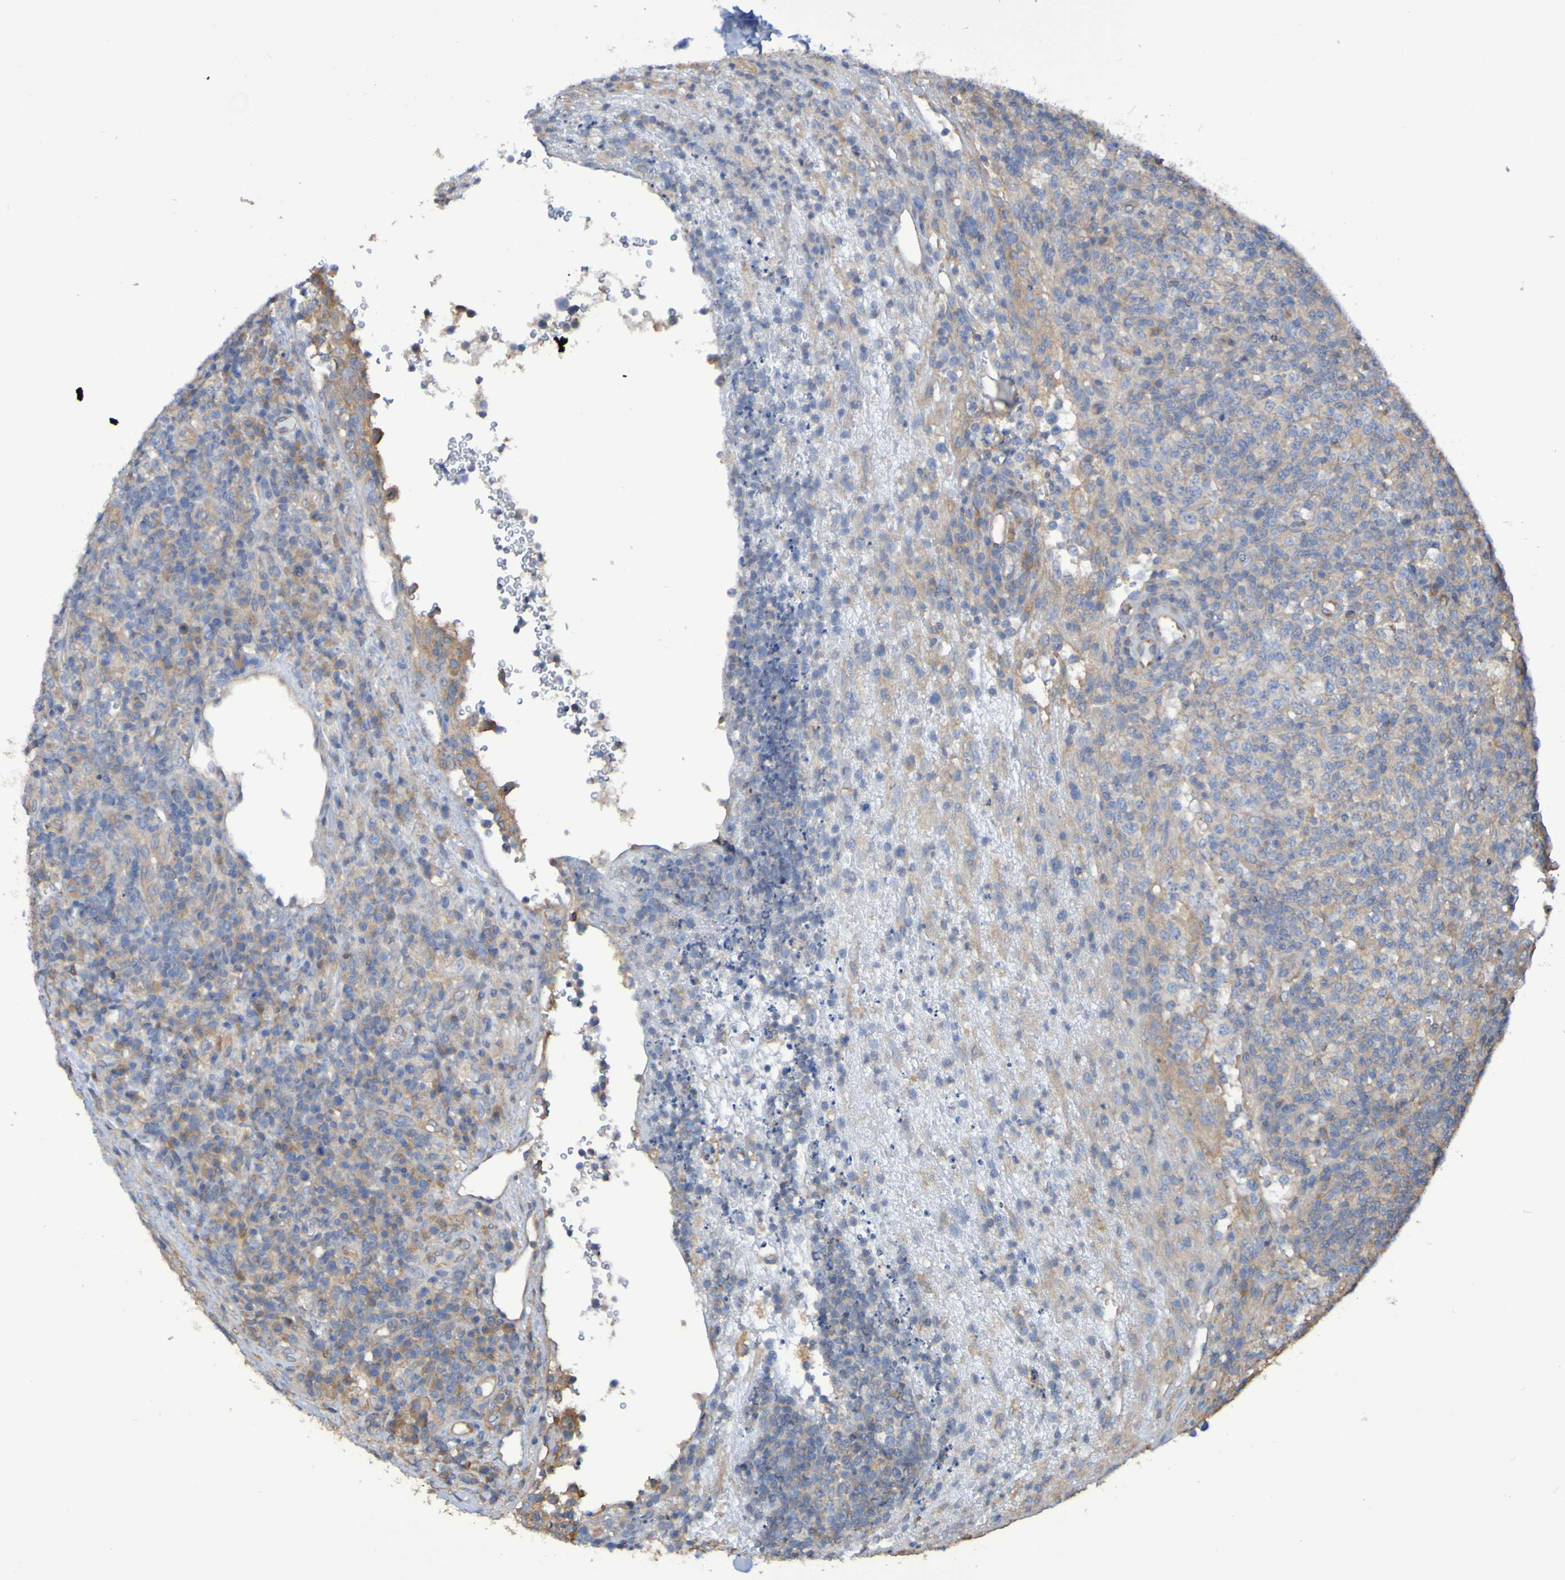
{"staining": {"intensity": "weak", "quantity": "<25%", "location": "cytoplasmic/membranous"}, "tissue": "lymphoma", "cell_type": "Tumor cells", "image_type": "cancer", "snomed": [{"axis": "morphology", "description": "Malignant lymphoma, non-Hodgkin's type, High grade"}, {"axis": "topography", "description": "Lymph node"}], "caption": "There is no significant expression in tumor cells of lymphoma.", "gene": "SYNJ1", "patient": {"sex": "female", "age": 76}}